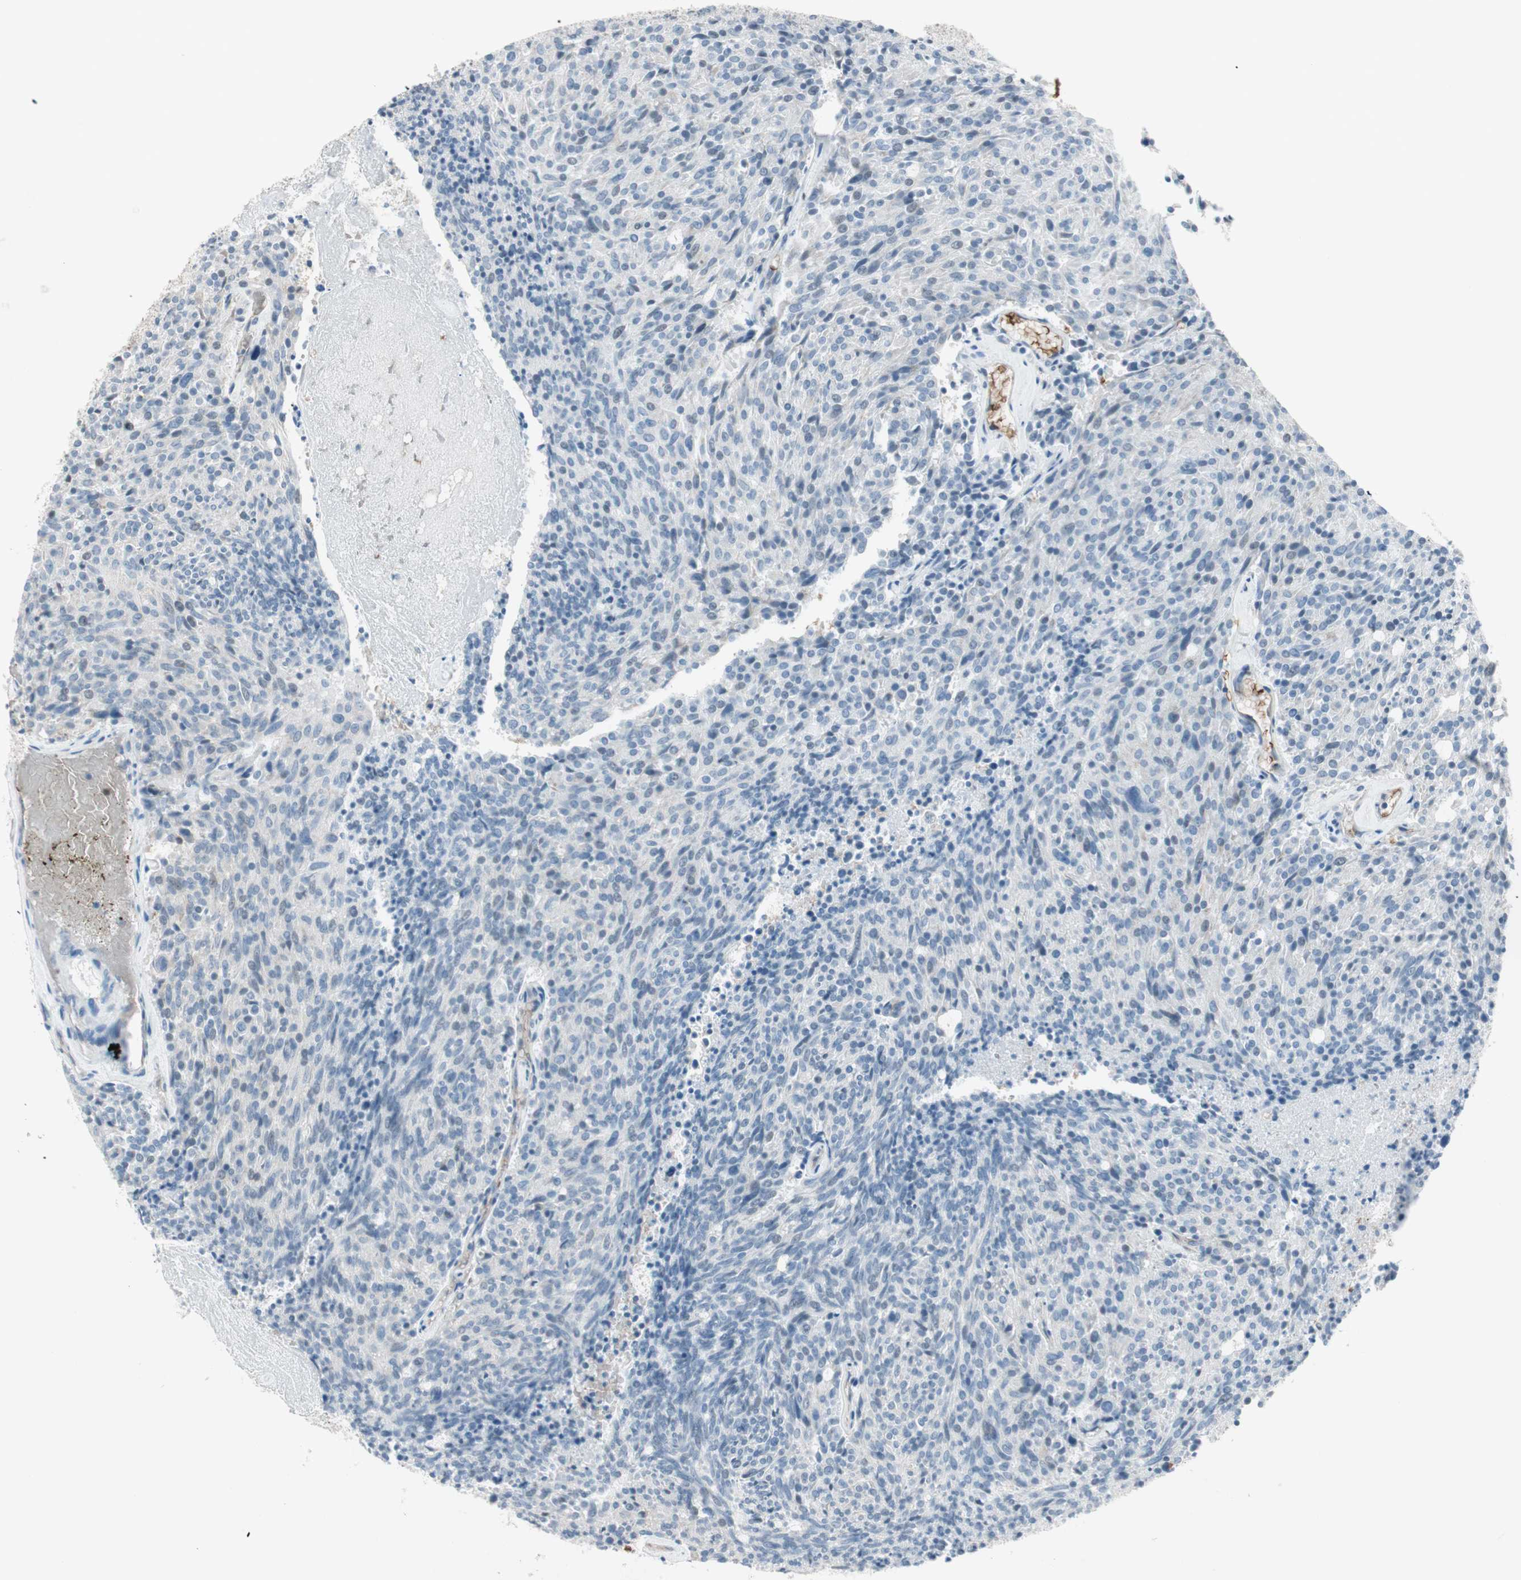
{"staining": {"intensity": "negative", "quantity": "none", "location": "none"}, "tissue": "carcinoid", "cell_type": "Tumor cells", "image_type": "cancer", "snomed": [{"axis": "morphology", "description": "Carcinoid, malignant, NOS"}, {"axis": "topography", "description": "Pancreas"}], "caption": "This is a image of immunohistochemistry staining of carcinoid, which shows no expression in tumor cells.", "gene": "MAP4K1", "patient": {"sex": "female", "age": 54}}